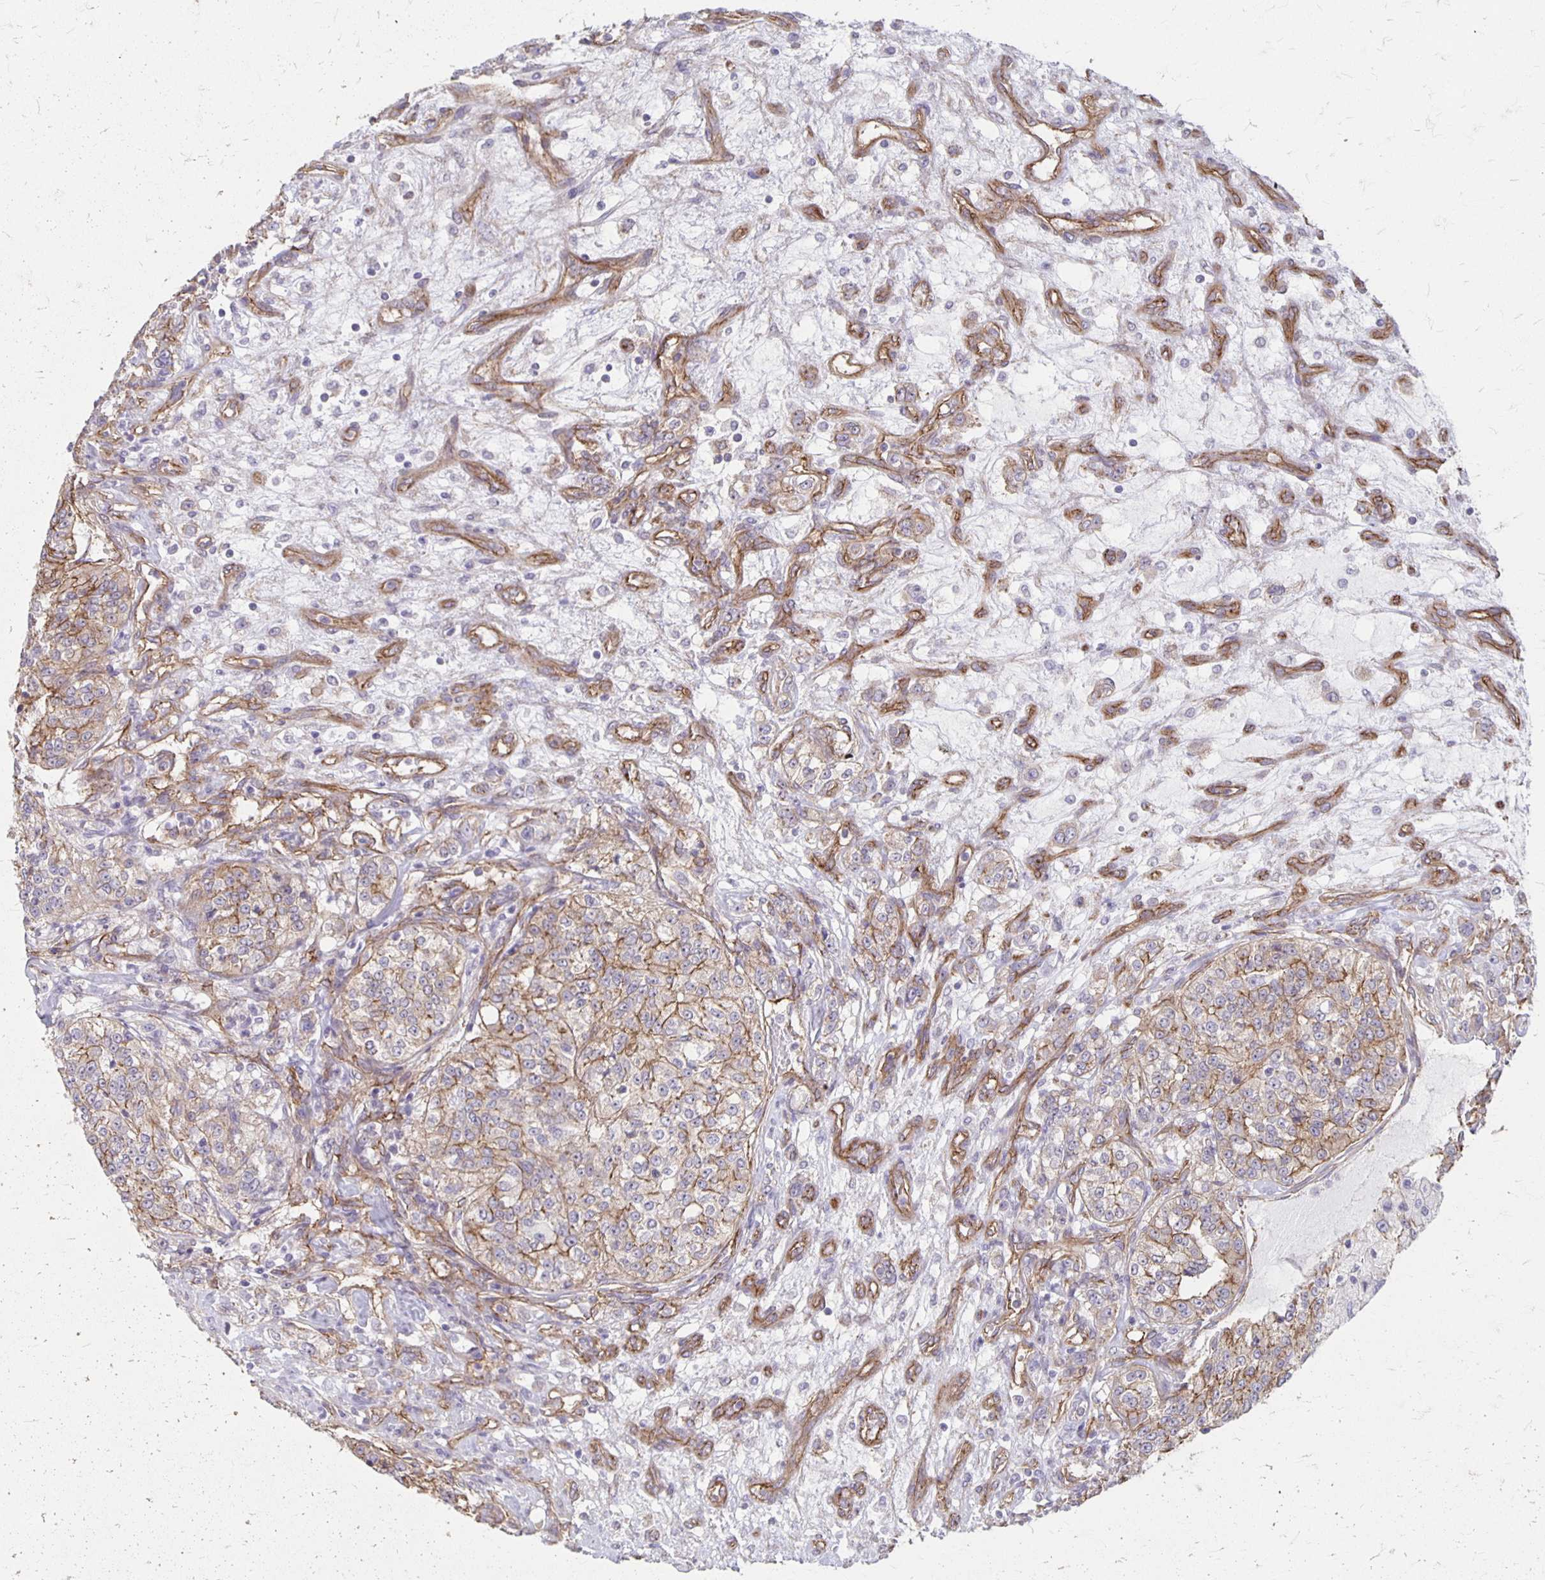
{"staining": {"intensity": "moderate", "quantity": "25%-75%", "location": "cytoplasmic/membranous"}, "tissue": "renal cancer", "cell_type": "Tumor cells", "image_type": "cancer", "snomed": [{"axis": "morphology", "description": "Adenocarcinoma, NOS"}, {"axis": "topography", "description": "Kidney"}], "caption": "Renal cancer (adenocarcinoma) tissue exhibits moderate cytoplasmic/membranous staining in approximately 25%-75% of tumor cells, visualized by immunohistochemistry. (Brightfield microscopy of DAB IHC at high magnification).", "gene": "PPP1R3E", "patient": {"sex": "female", "age": 63}}